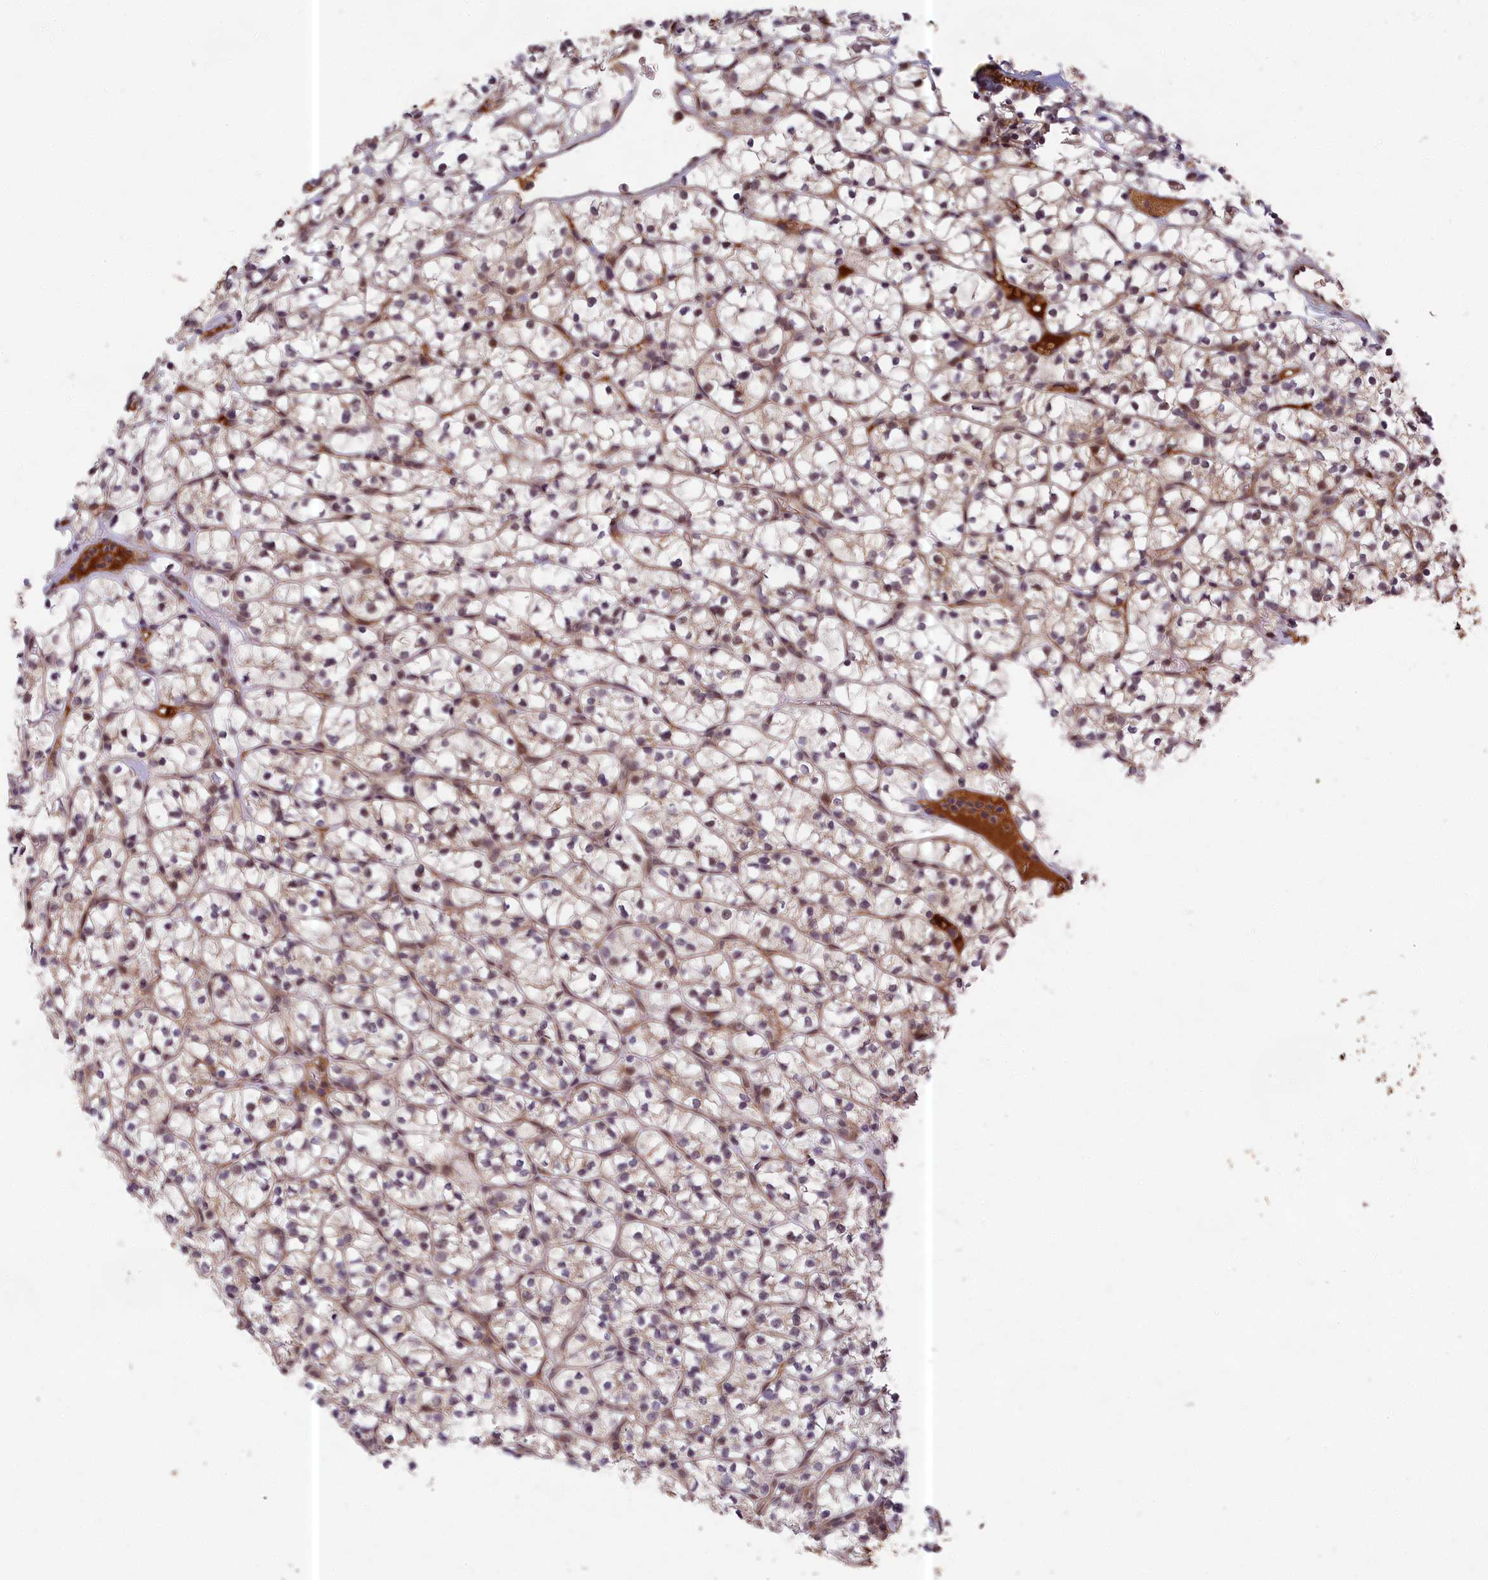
{"staining": {"intensity": "negative", "quantity": "none", "location": "none"}, "tissue": "renal cancer", "cell_type": "Tumor cells", "image_type": "cancer", "snomed": [{"axis": "morphology", "description": "Adenocarcinoma, NOS"}, {"axis": "topography", "description": "Kidney"}], "caption": "Immunohistochemistry (IHC) image of human renal cancer (adenocarcinoma) stained for a protein (brown), which displays no staining in tumor cells.", "gene": "EARS2", "patient": {"sex": "female", "age": 64}}